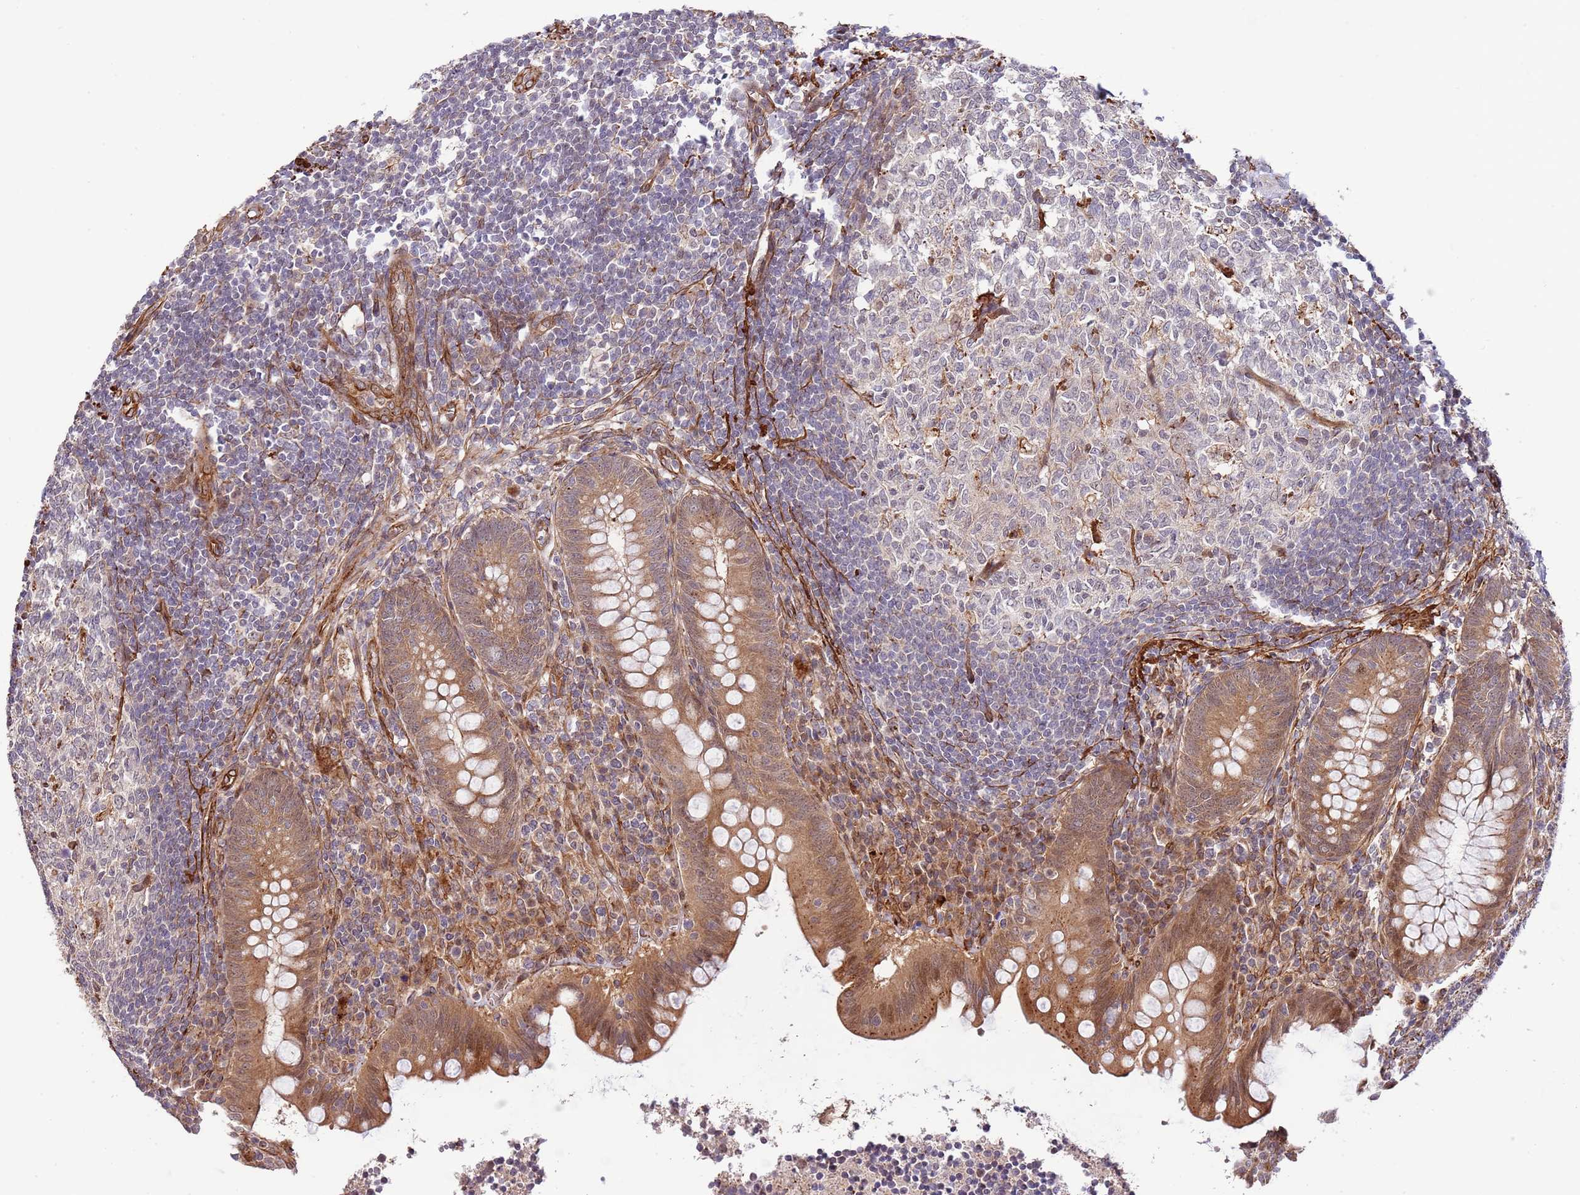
{"staining": {"intensity": "moderate", "quantity": ">75%", "location": "cytoplasmic/membranous"}, "tissue": "appendix", "cell_type": "Glandular cells", "image_type": "normal", "snomed": [{"axis": "morphology", "description": "Normal tissue, NOS"}, {"axis": "topography", "description": "Appendix"}], "caption": "Protein staining demonstrates moderate cytoplasmic/membranous positivity in approximately >75% of glandular cells in unremarkable appendix.", "gene": "NEK3", "patient": {"sex": "female", "age": 33}}